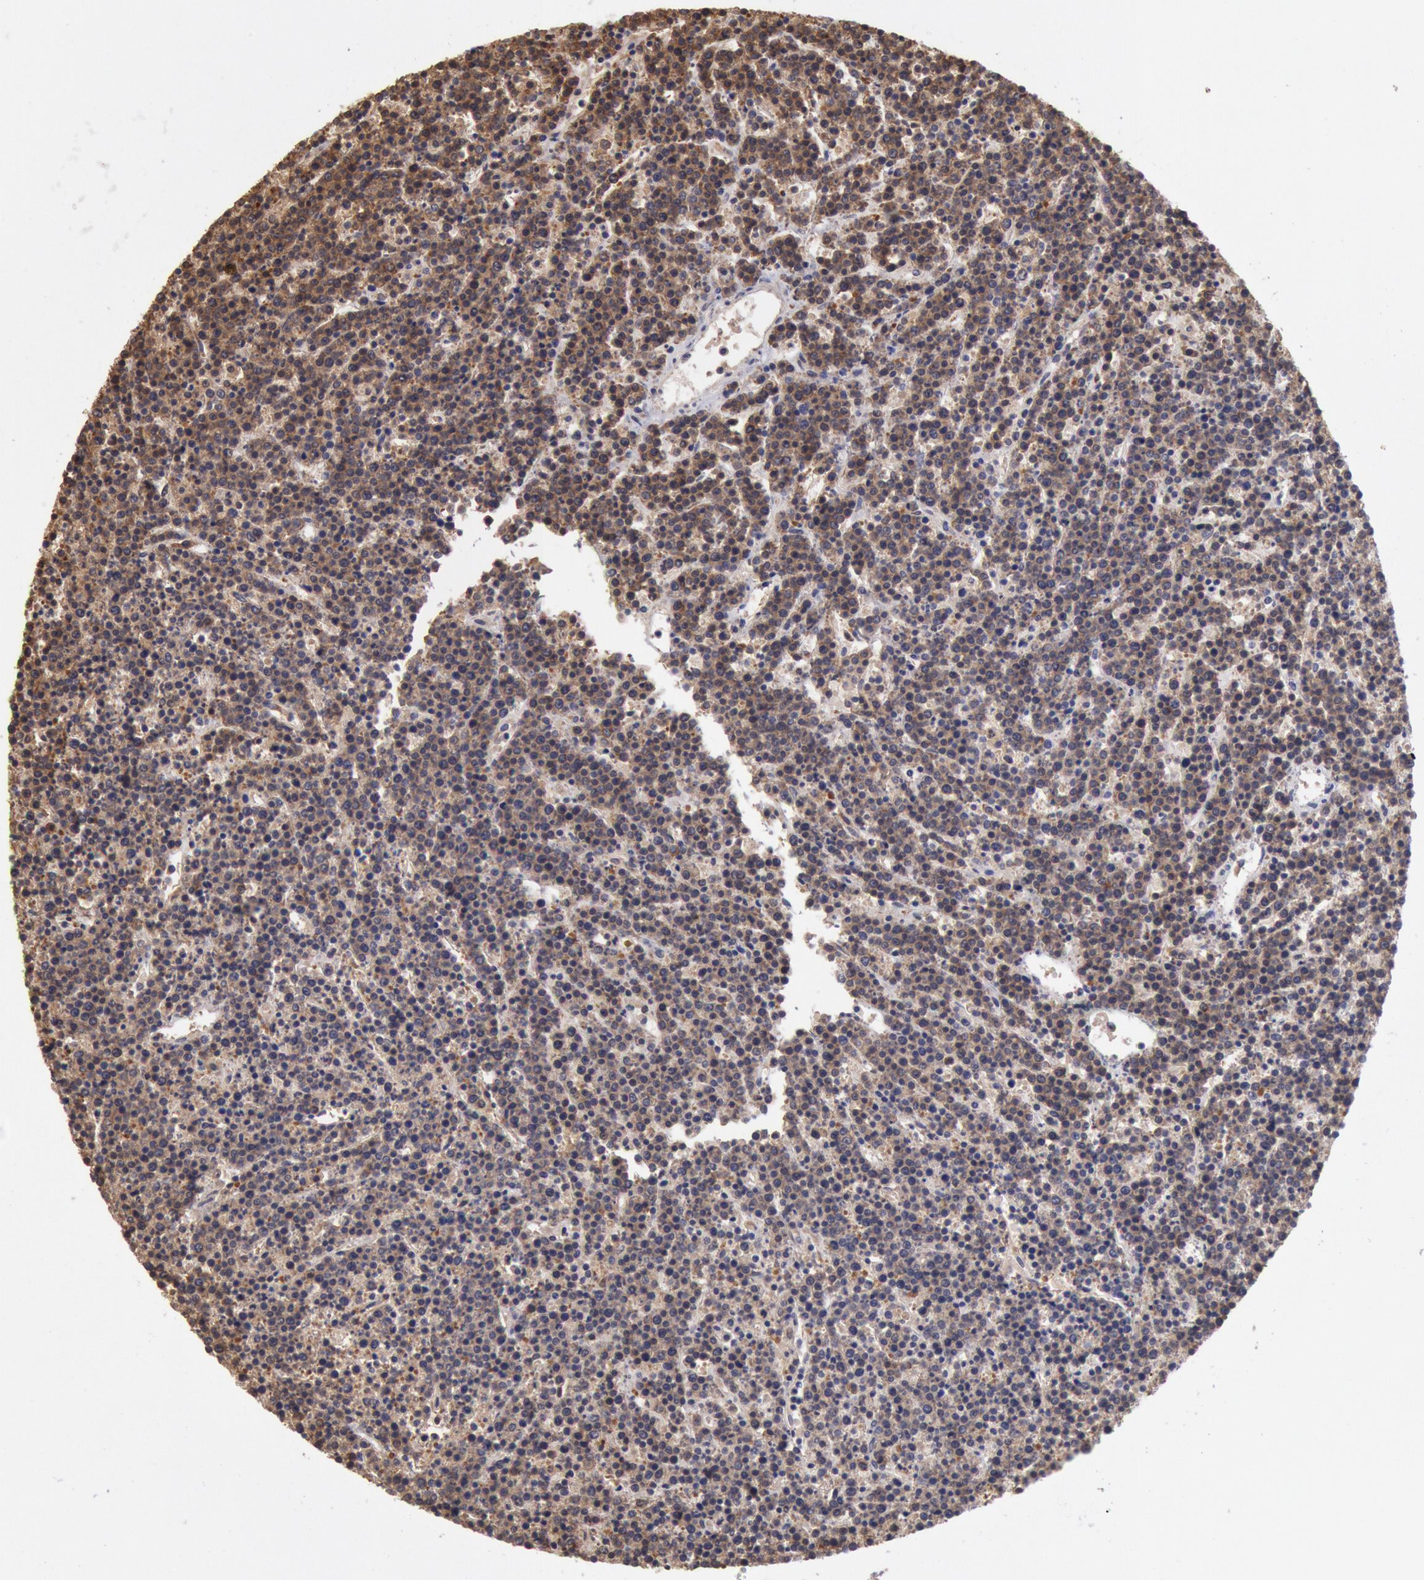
{"staining": {"intensity": "moderate", "quantity": ">75%", "location": "cytoplasmic/membranous"}, "tissue": "lymphoma", "cell_type": "Tumor cells", "image_type": "cancer", "snomed": [{"axis": "morphology", "description": "Malignant lymphoma, non-Hodgkin's type, High grade"}, {"axis": "topography", "description": "Ovary"}], "caption": "Lymphoma stained for a protein demonstrates moderate cytoplasmic/membranous positivity in tumor cells. Using DAB (3,3'-diaminobenzidine) (brown) and hematoxylin (blue) stains, captured at high magnification using brightfield microscopy.", "gene": "DRG1", "patient": {"sex": "female", "age": 56}}